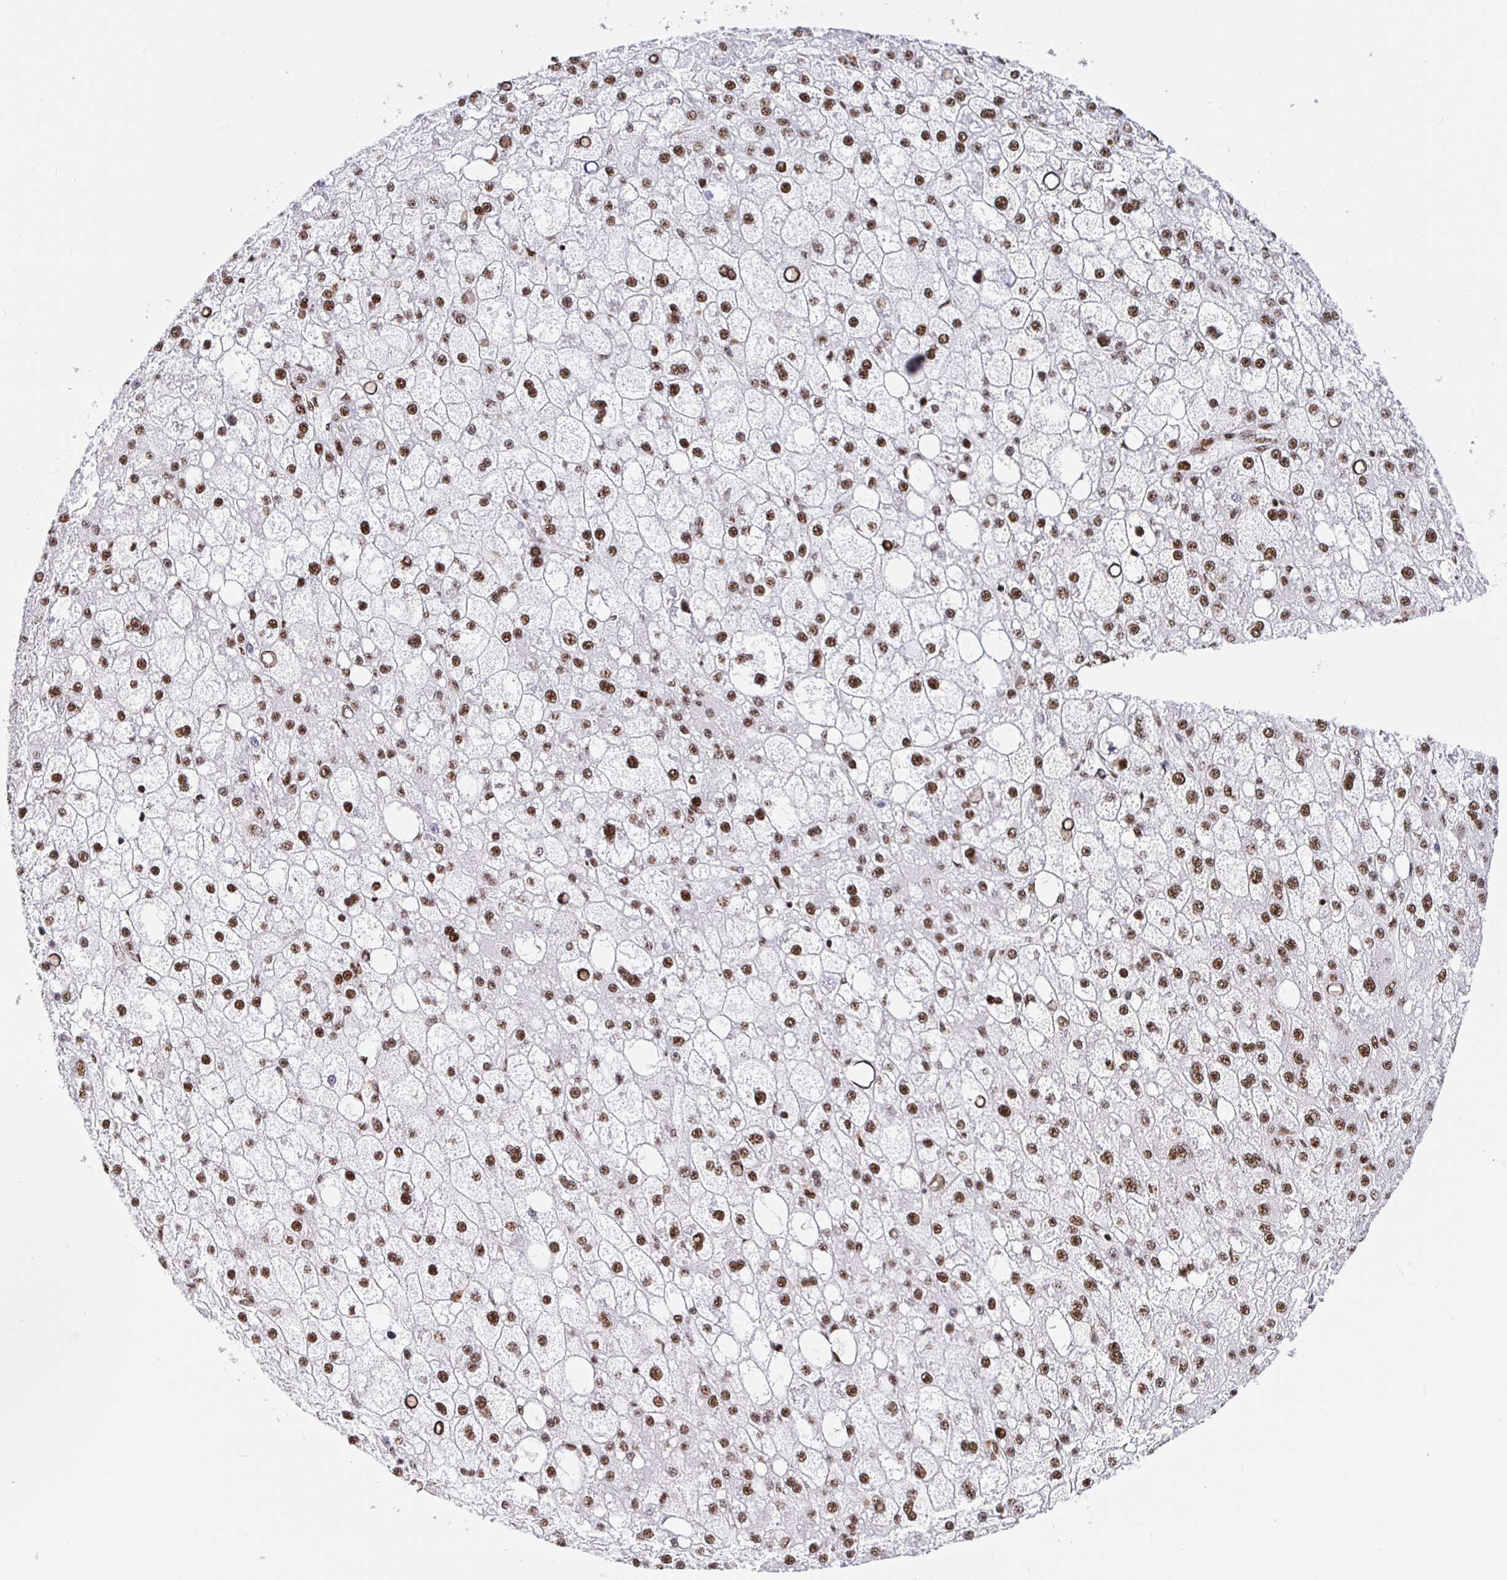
{"staining": {"intensity": "moderate", "quantity": ">75%", "location": "nuclear"}, "tissue": "liver cancer", "cell_type": "Tumor cells", "image_type": "cancer", "snomed": [{"axis": "morphology", "description": "Carcinoma, Hepatocellular, NOS"}, {"axis": "topography", "description": "Liver"}], "caption": "High-magnification brightfield microscopy of liver cancer stained with DAB (3,3'-diaminobenzidine) (brown) and counterstained with hematoxylin (blue). tumor cells exhibit moderate nuclear expression is identified in about>75% of cells. The staining was performed using DAB, with brown indicating positive protein expression. Nuclei are stained blue with hematoxylin.", "gene": "SETD5", "patient": {"sex": "male", "age": 67}}